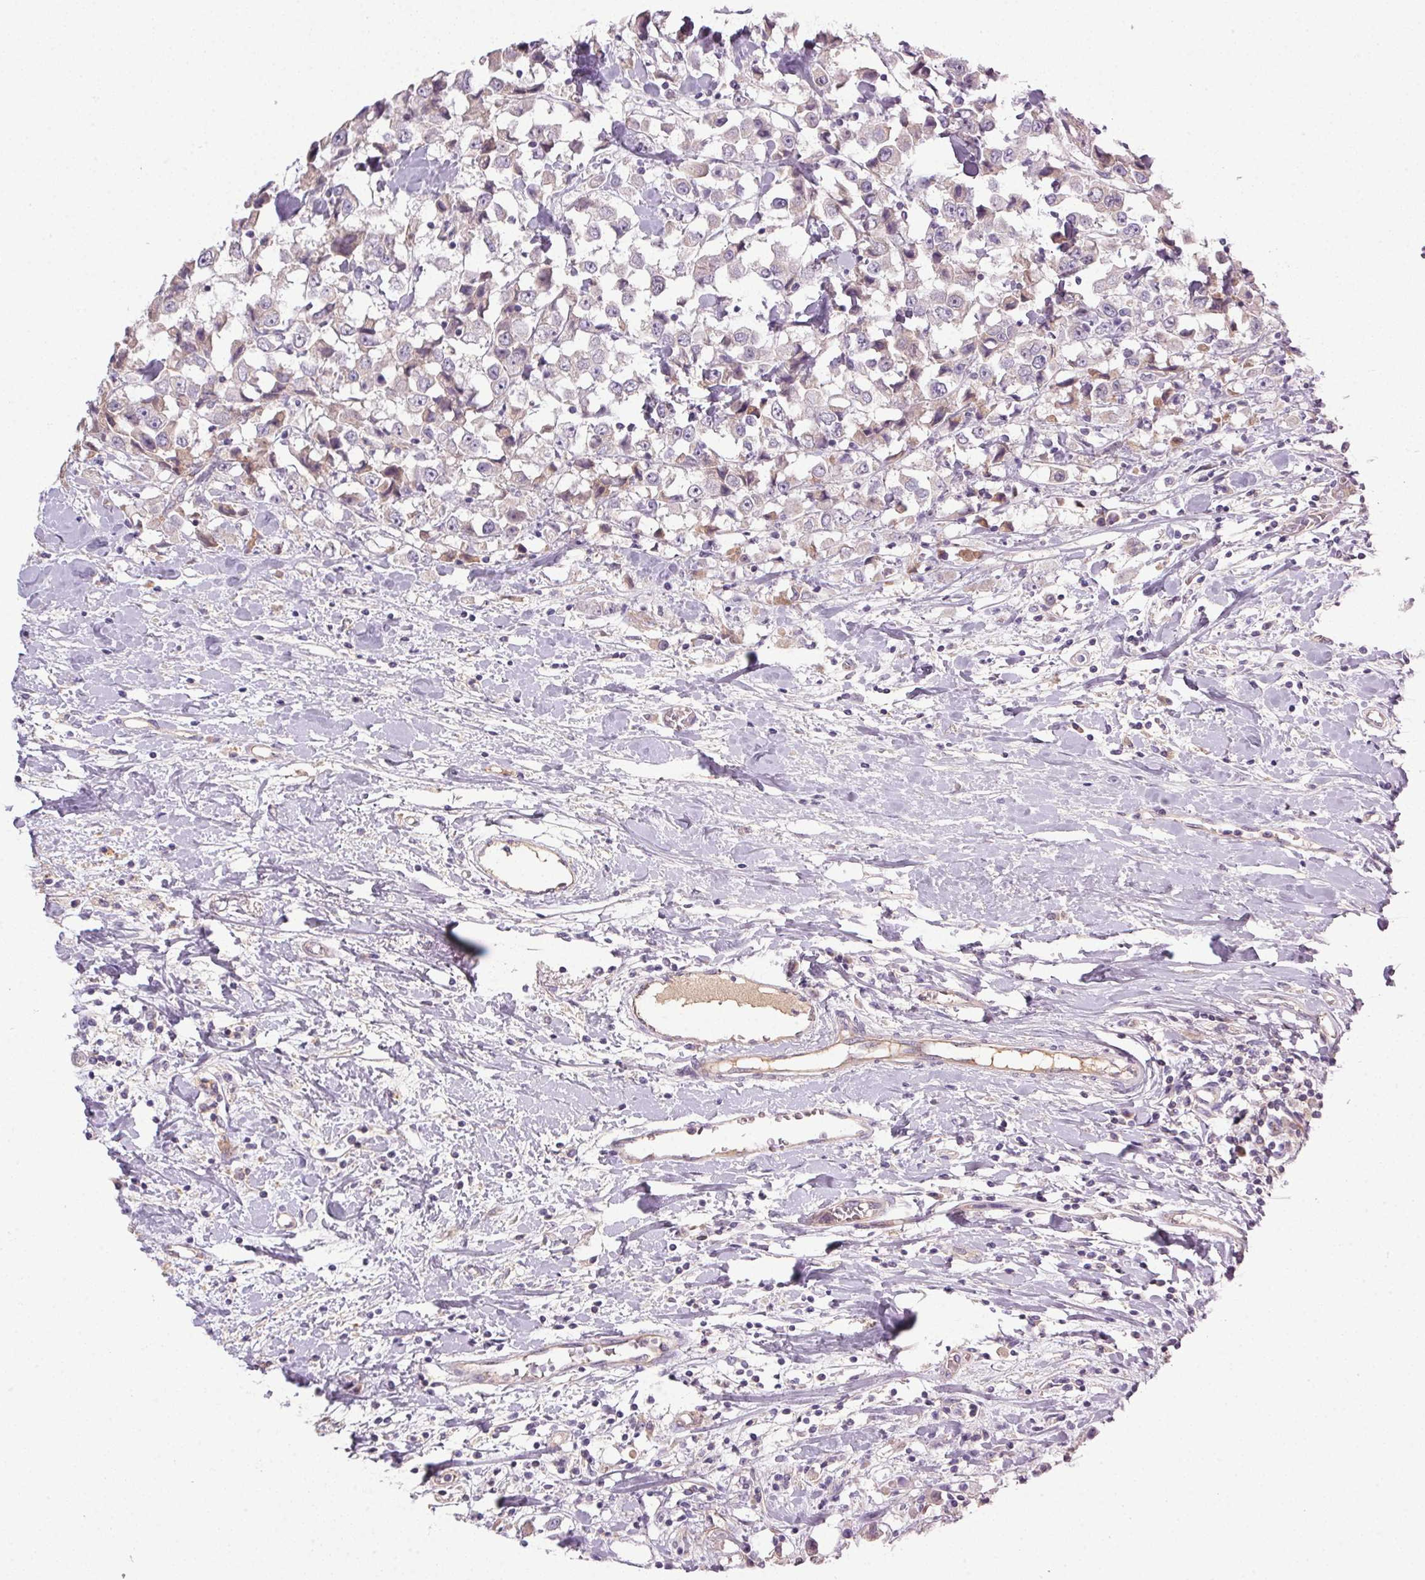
{"staining": {"intensity": "weak", "quantity": "25%-75%", "location": "cytoplasmic/membranous"}, "tissue": "breast cancer", "cell_type": "Tumor cells", "image_type": "cancer", "snomed": [{"axis": "morphology", "description": "Duct carcinoma"}, {"axis": "topography", "description": "Breast"}], "caption": "Protein analysis of breast infiltrating ductal carcinoma tissue shows weak cytoplasmic/membranous positivity in about 25%-75% of tumor cells.", "gene": "APOC4", "patient": {"sex": "female", "age": 61}}